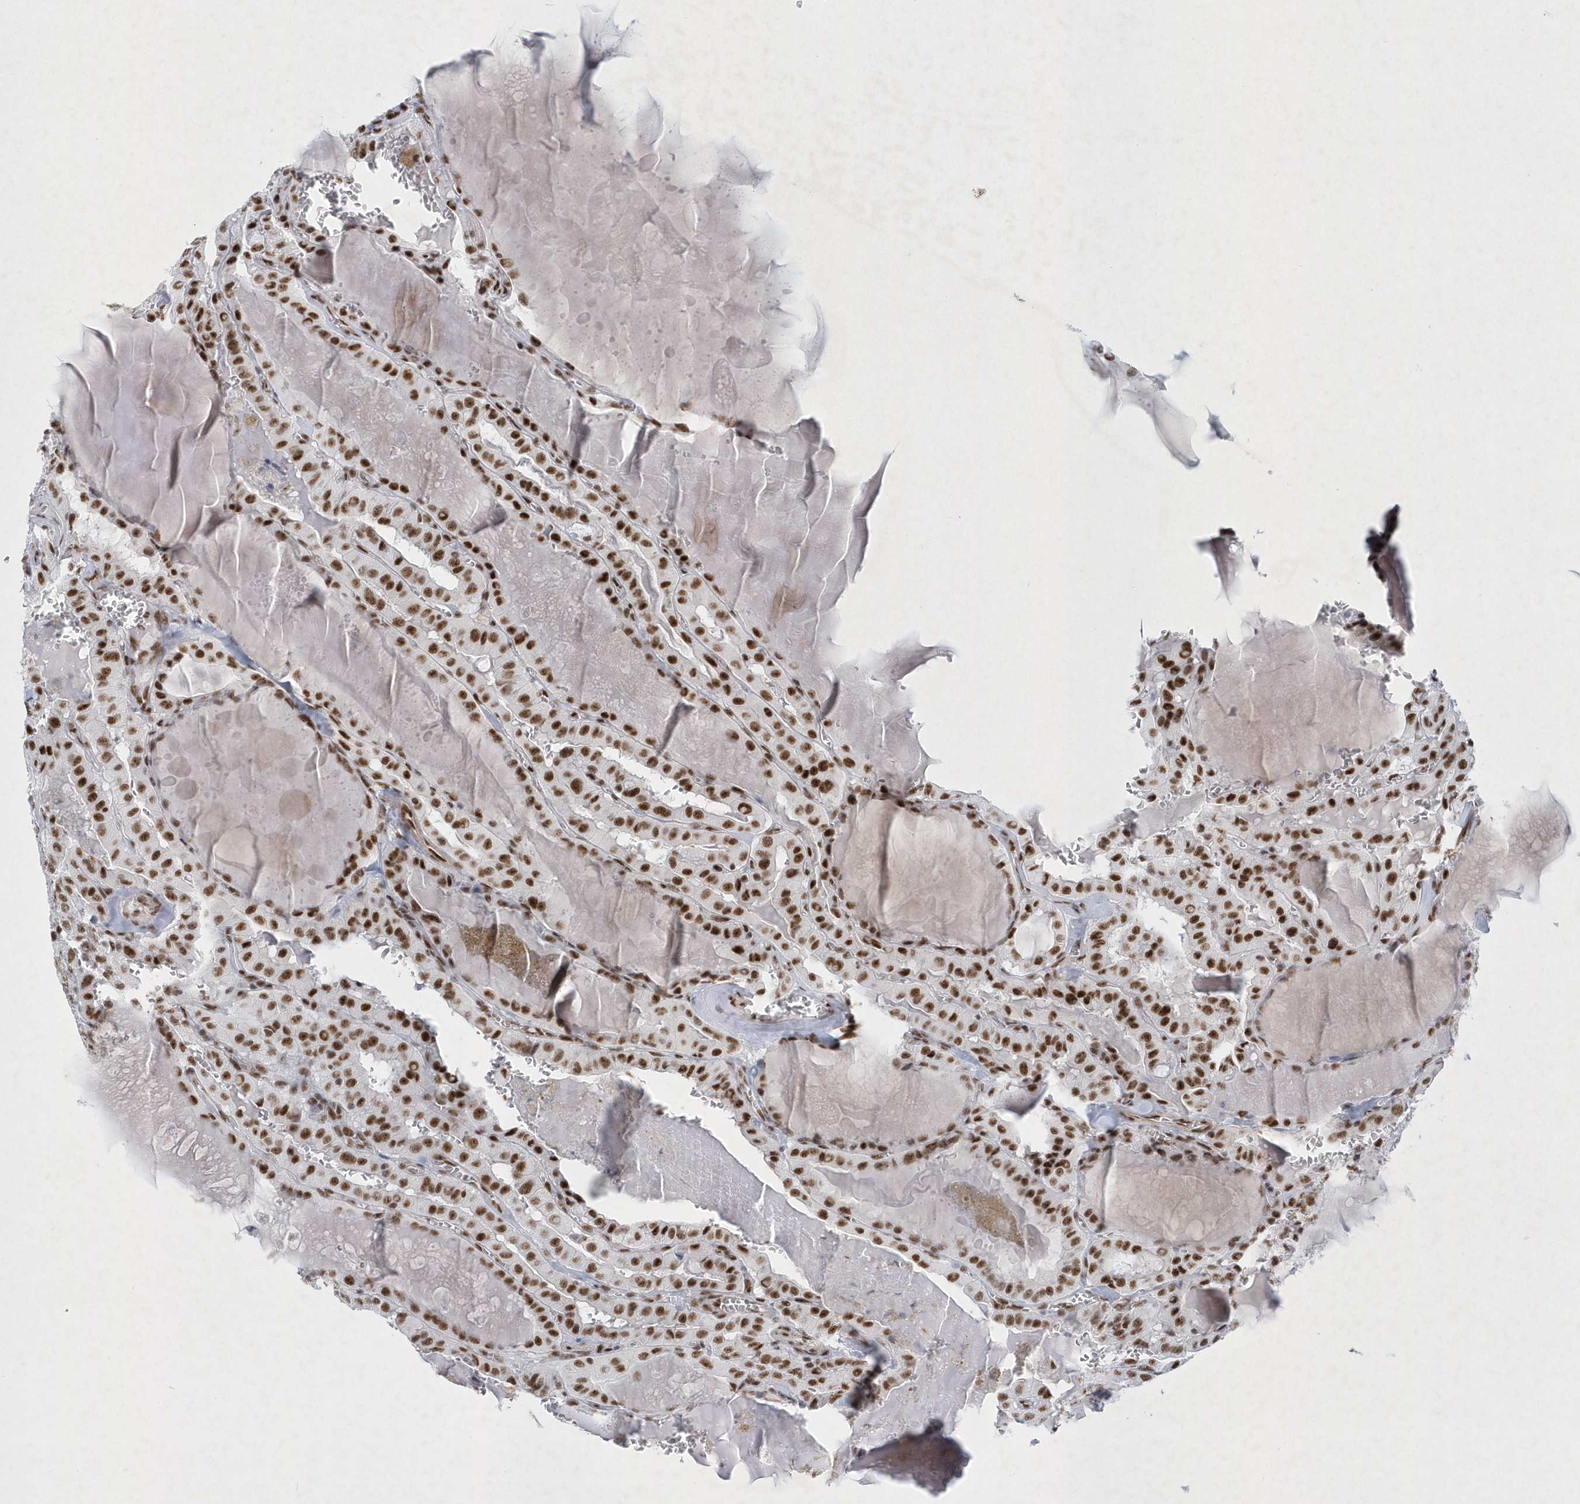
{"staining": {"intensity": "strong", "quantity": ">75%", "location": "nuclear"}, "tissue": "thyroid cancer", "cell_type": "Tumor cells", "image_type": "cancer", "snomed": [{"axis": "morphology", "description": "Papillary adenocarcinoma, NOS"}, {"axis": "topography", "description": "Thyroid gland"}], "caption": "Thyroid cancer (papillary adenocarcinoma) stained with DAB immunohistochemistry demonstrates high levels of strong nuclear positivity in approximately >75% of tumor cells.", "gene": "DCLRE1A", "patient": {"sex": "male", "age": 52}}